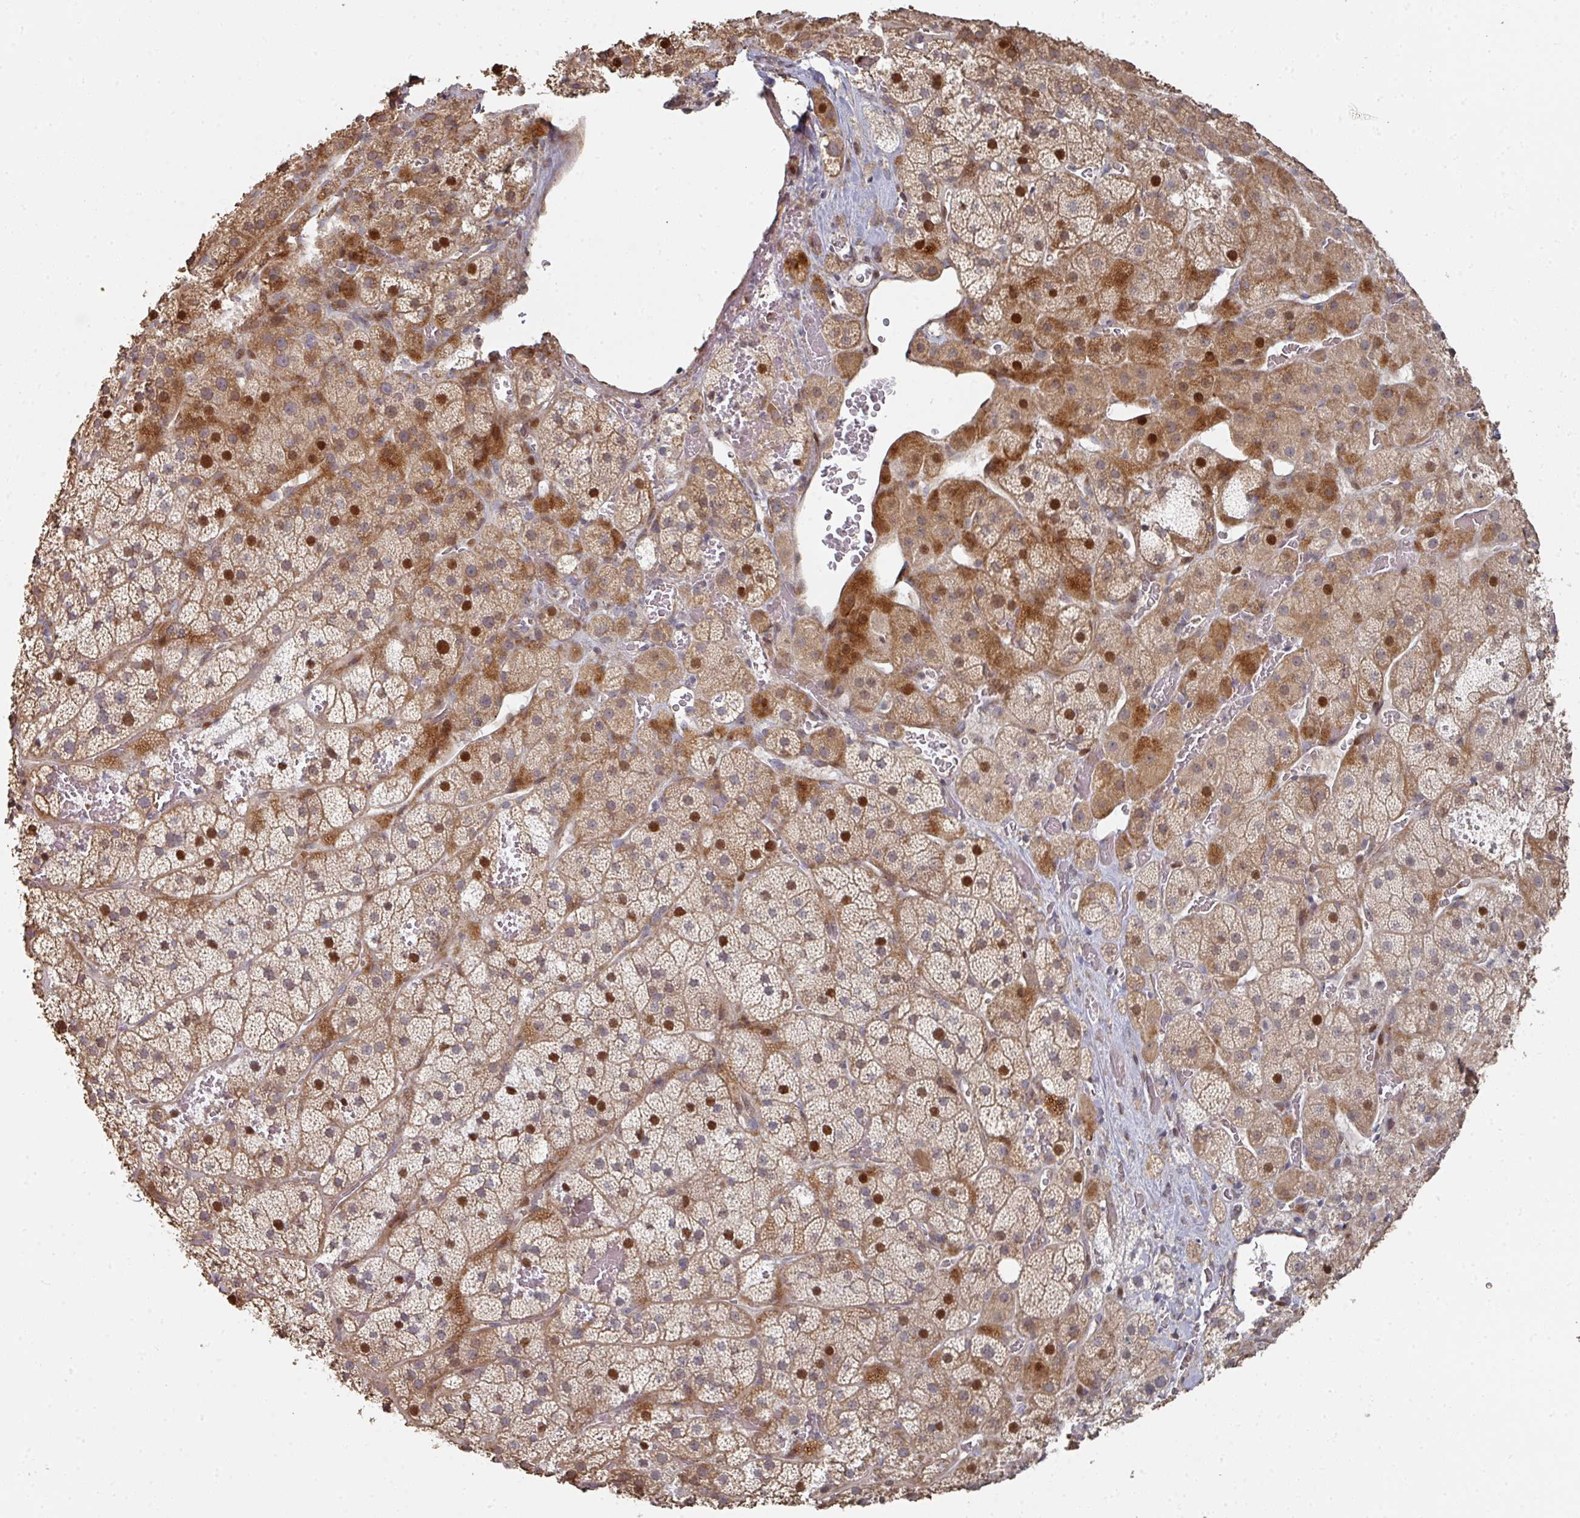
{"staining": {"intensity": "moderate", "quantity": ">75%", "location": "cytoplasmic/membranous,nuclear"}, "tissue": "adrenal gland", "cell_type": "Glandular cells", "image_type": "normal", "snomed": [{"axis": "morphology", "description": "Normal tissue, NOS"}, {"axis": "topography", "description": "Adrenal gland"}], "caption": "Protein expression analysis of normal adrenal gland displays moderate cytoplasmic/membranous,nuclear positivity in about >75% of glandular cells.", "gene": "CA7", "patient": {"sex": "male", "age": 57}}